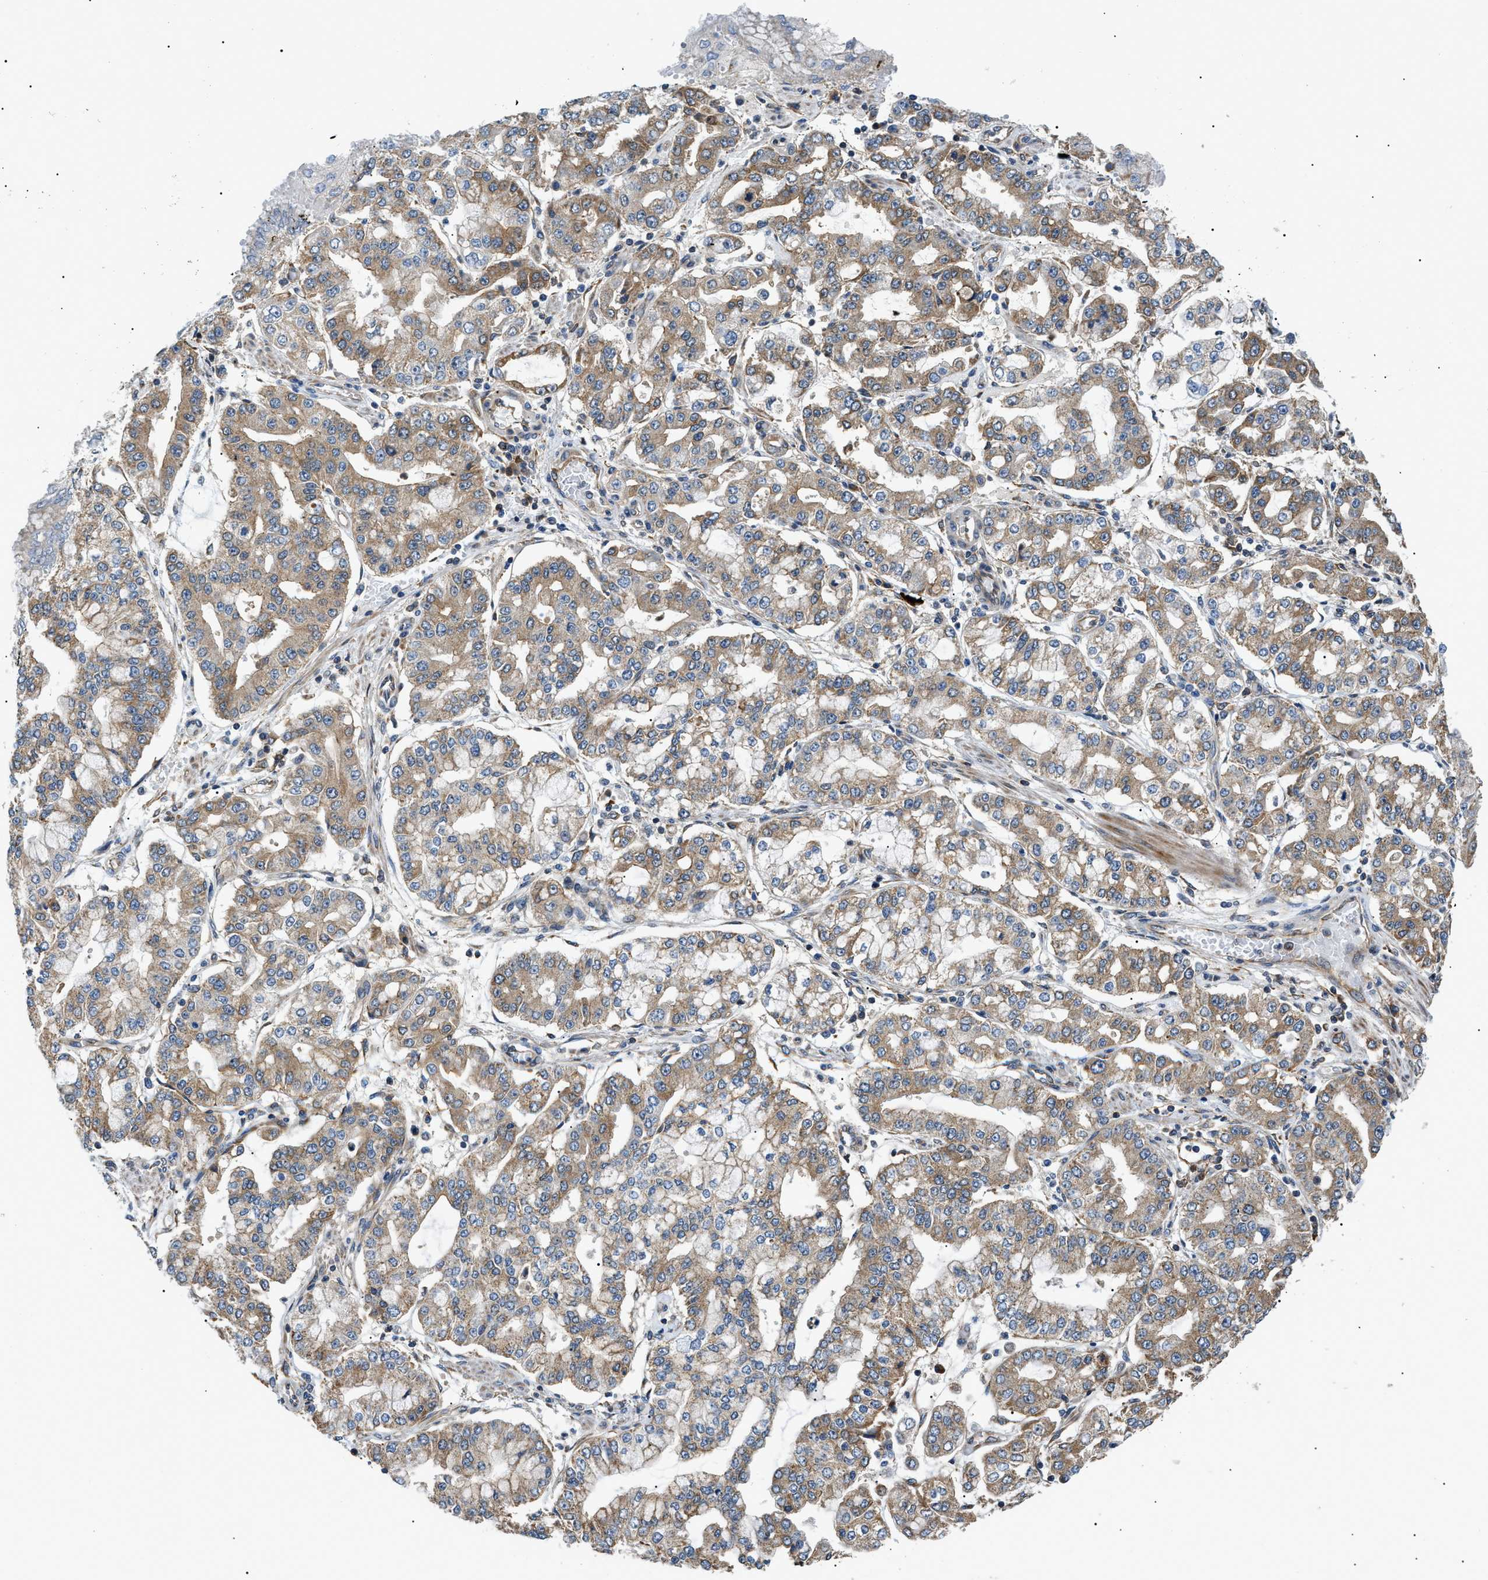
{"staining": {"intensity": "moderate", "quantity": ">75%", "location": "cytoplasmic/membranous"}, "tissue": "stomach cancer", "cell_type": "Tumor cells", "image_type": "cancer", "snomed": [{"axis": "morphology", "description": "Adenocarcinoma, NOS"}, {"axis": "topography", "description": "Stomach"}], "caption": "A brown stain labels moderate cytoplasmic/membranous staining of a protein in stomach cancer tumor cells. Immunohistochemistry (ihc) stains the protein in brown and the nuclei are stained blue.", "gene": "SRPK1", "patient": {"sex": "male", "age": 76}}